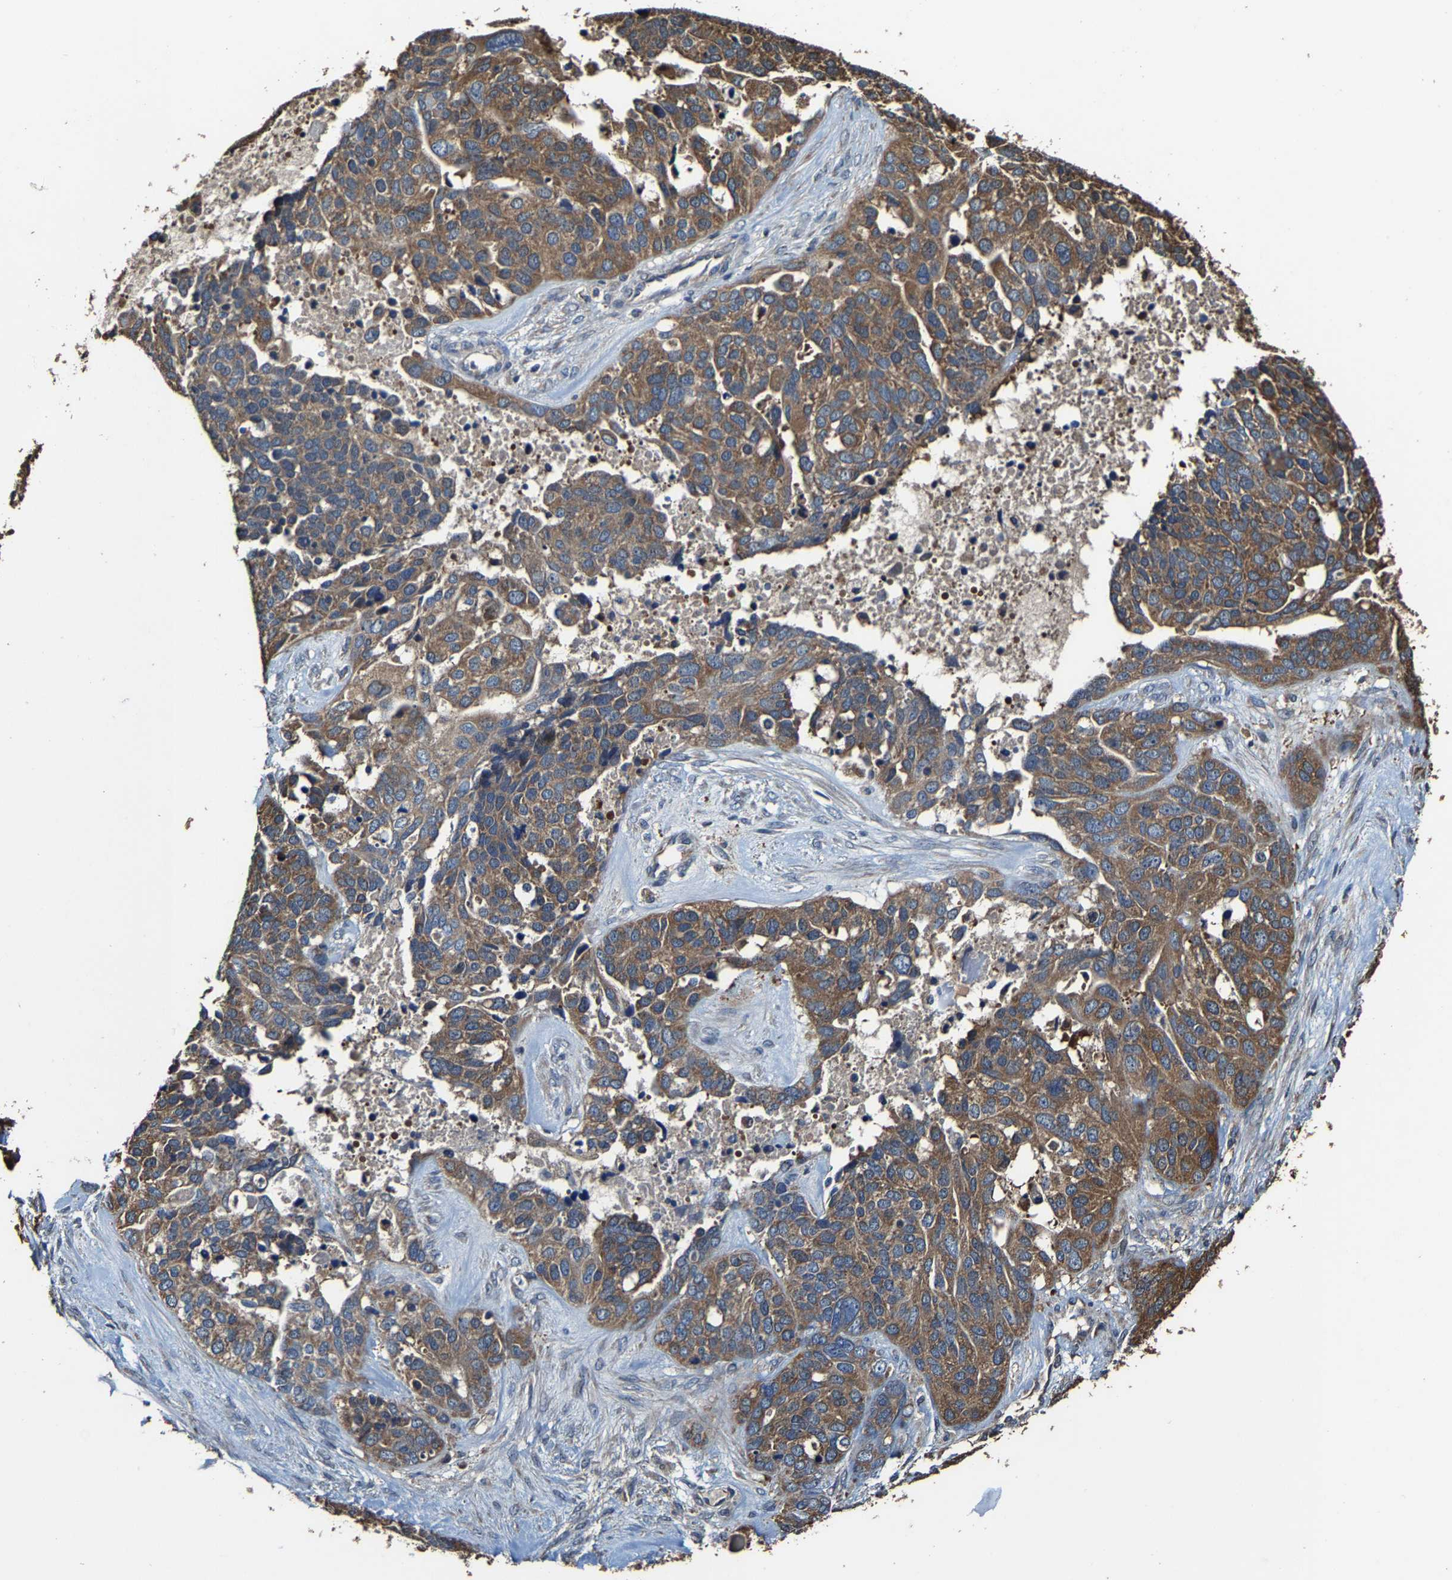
{"staining": {"intensity": "moderate", "quantity": ">75%", "location": "cytoplasmic/membranous"}, "tissue": "ovarian cancer", "cell_type": "Tumor cells", "image_type": "cancer", "snomed": [{"axis": "morphology", "description": "Cystadenocarcinoma, serous, NOS"}, {"axis": "topography", "description": "Ovary"}], "caption": "This is a histology image of immunohistochemistry staining of ovarian cancer, which shows moderate expression in the cytoplasmic/membranous of tumor cells.", "gene": "GFRA3", "patient": {"sex": "female", "age": 44}}